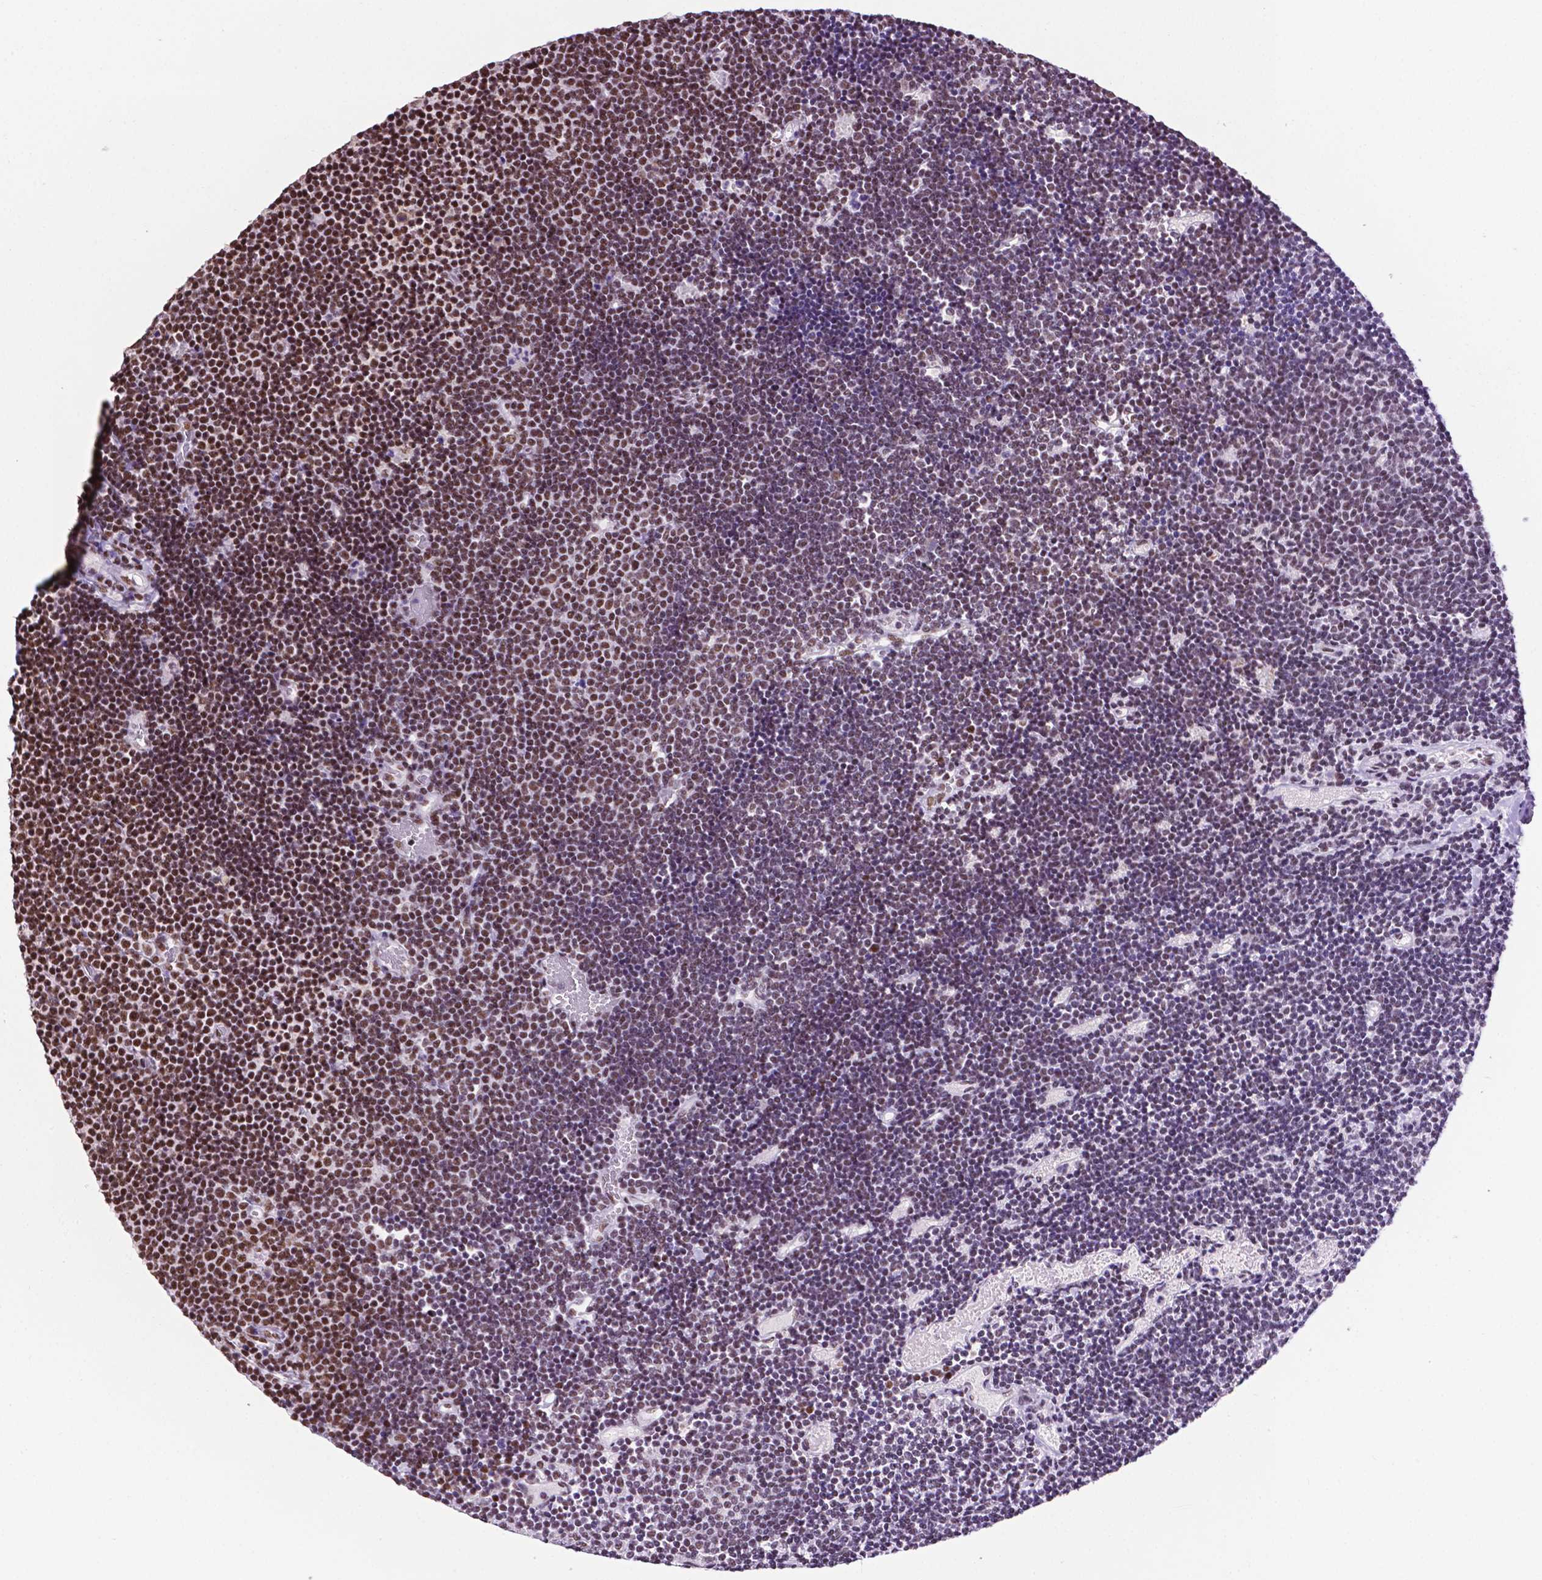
{"staining": {"intensity": "moderate", "quantity": "25%-75%", "location": "nuclear"}, "tissue": "lymphoma", "cell_type": "Tumor cells", "image_type": "cancer", "snomed": [{"axis": "morphology", "description": "Malignant lymphoma, non-Hodgkin's type, Low grade"}, {"axis": "topography", "description": "Brain"}], "caption": "An image of low-grade malignant lymphoma, non-Hodgkin's type stained for a protein shows moderate nuclear brown staining in tumor cells. The staining was performed using DAB (3,3'-diaminobenzidine) to visualize the protein expression in brown, while the nuclei were stained in blue with hematoxylin (Magnification: 20x).", "gene": "CCAR2", "patient": {"sex": "female", "age": 66}}